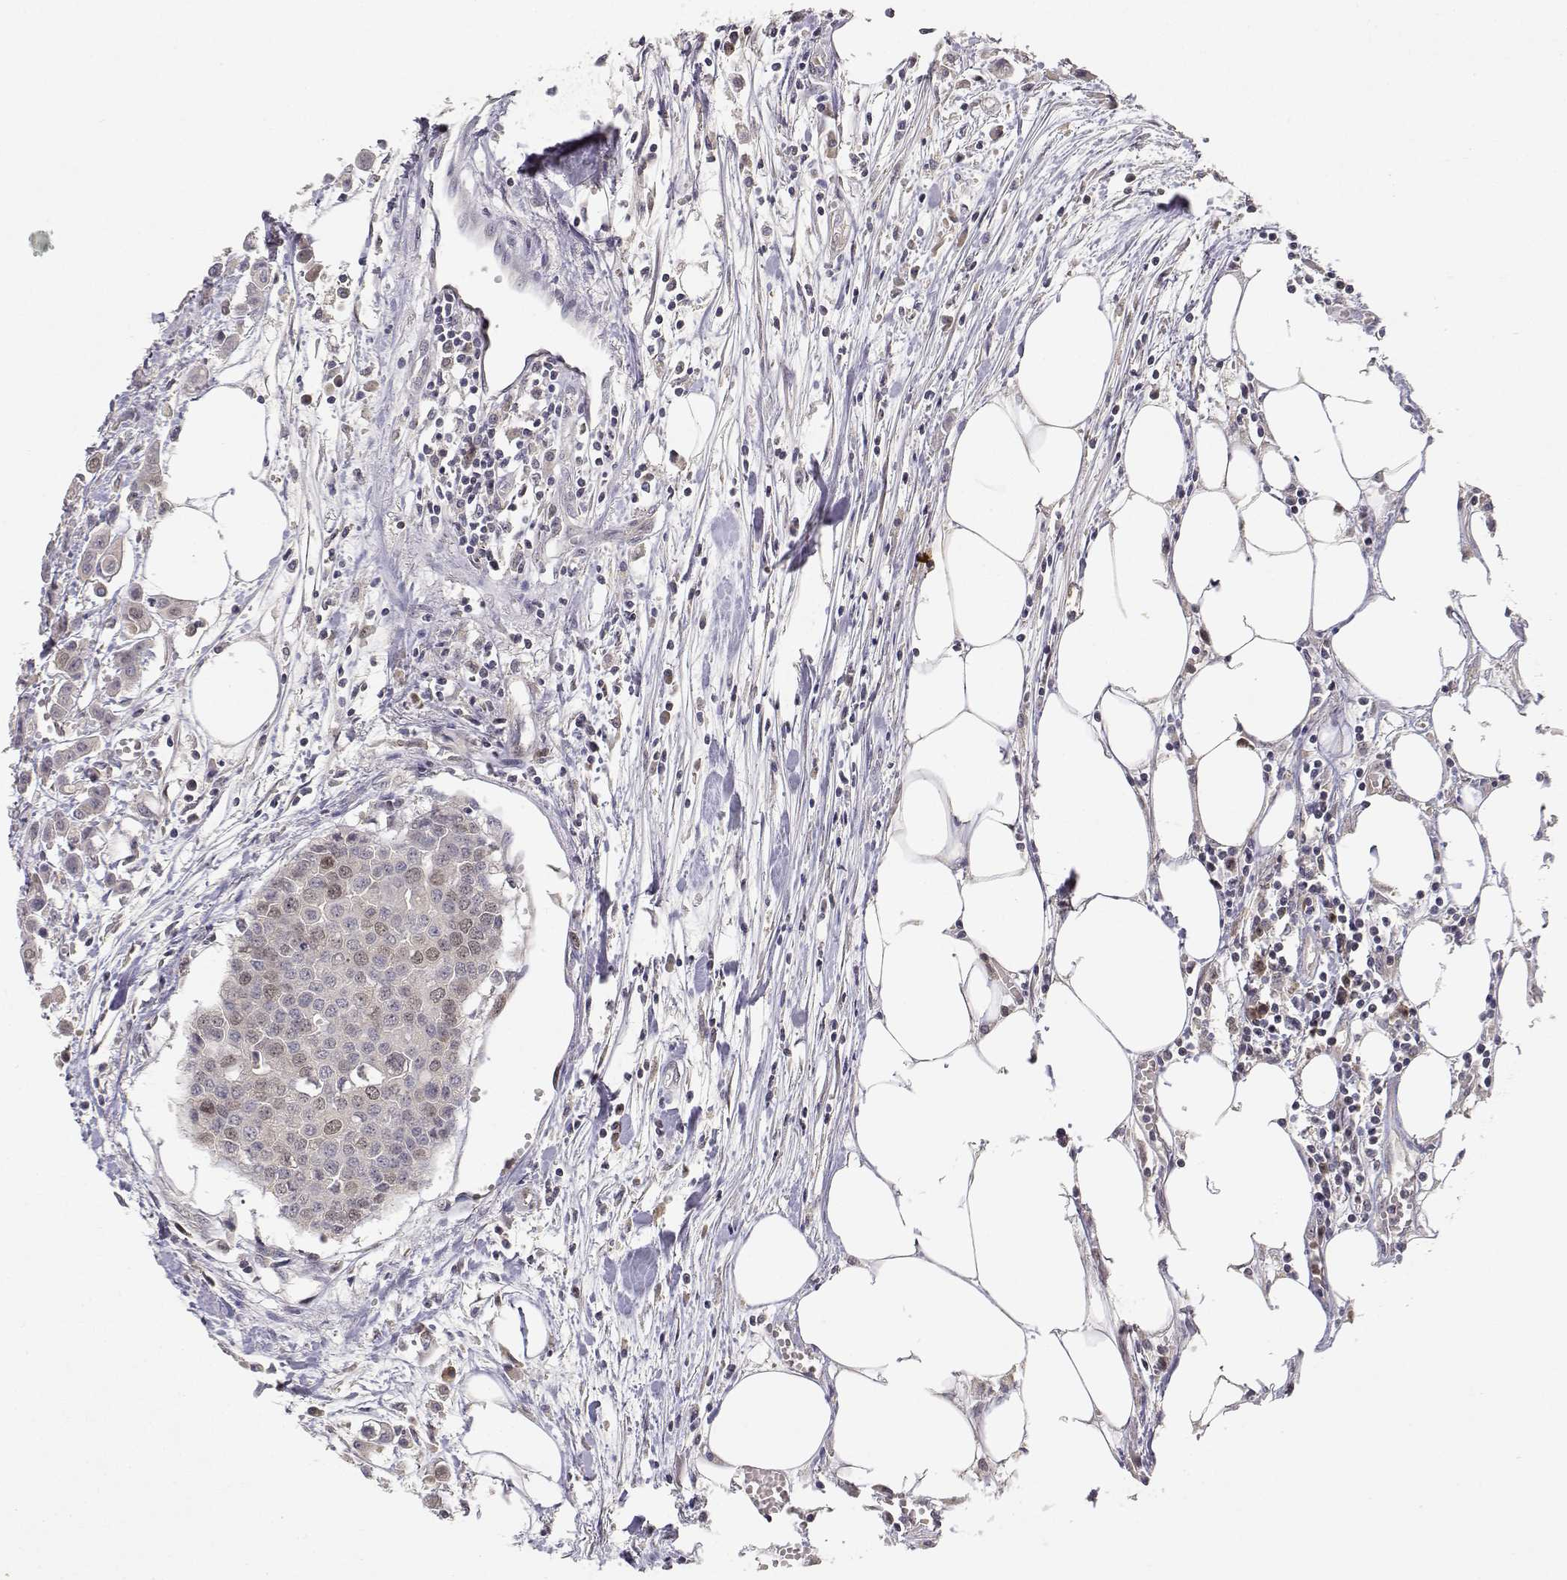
{"staining": {"intensity": "weak", "quantity": "<25%", "location": "nuclear"}, "tissue": "carcinoid", "cell_type": "Tumor cells", "image_type": "cancer", "snomed": [{"axis": "morphology", "description": "Carcinoid, malignant, NOS"}, {"axis": "topography", "description": "Colon"}], "caption": "A high-resolution micrograph shows immunohistochemistry (IHC) staining of carcinoid, which reveals no significant staining in tumor cells.", "gene": "RAD51", "patient": {"sex": "male", "age": 81}}